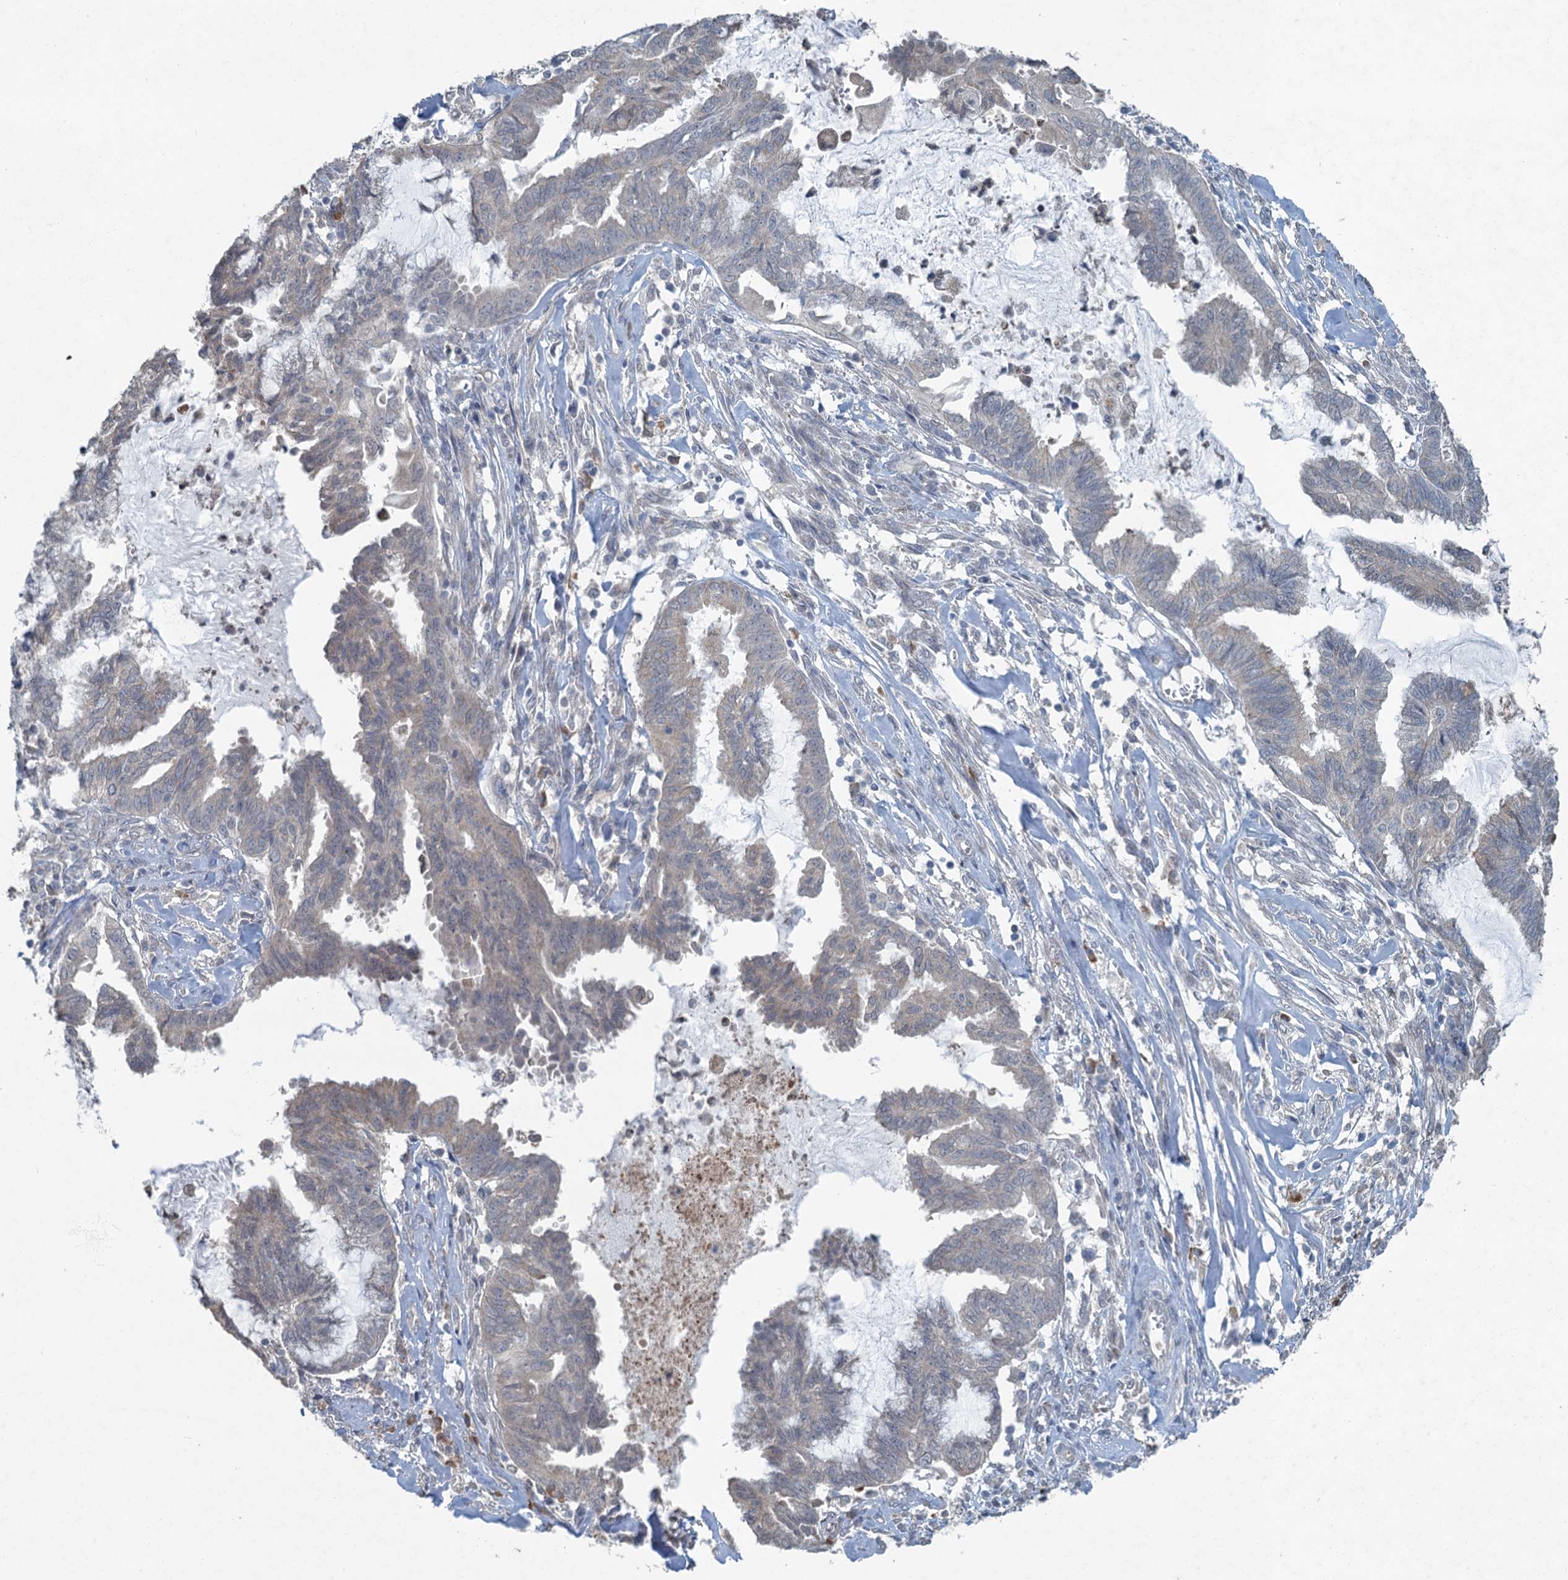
{"staining": {"intensity": "negative", "quantity": "none", "location": "none"}, "tissue": "endometrial cancer", "cell_type": "Tumor cells", "image_type": "cancer", "snomed": [{"axis": "morphology", "description": "Adenocarcinoma, NOS"}, {"axis": "topography", "description": "Endometrium"}], "caption": "This is an immunohistochemistry (IHC) image of endometrial adenocarcinoma. There is no expression in tumor cells.", "gene": "TEX35", "patient": {"sex": "female", "age": 86}}